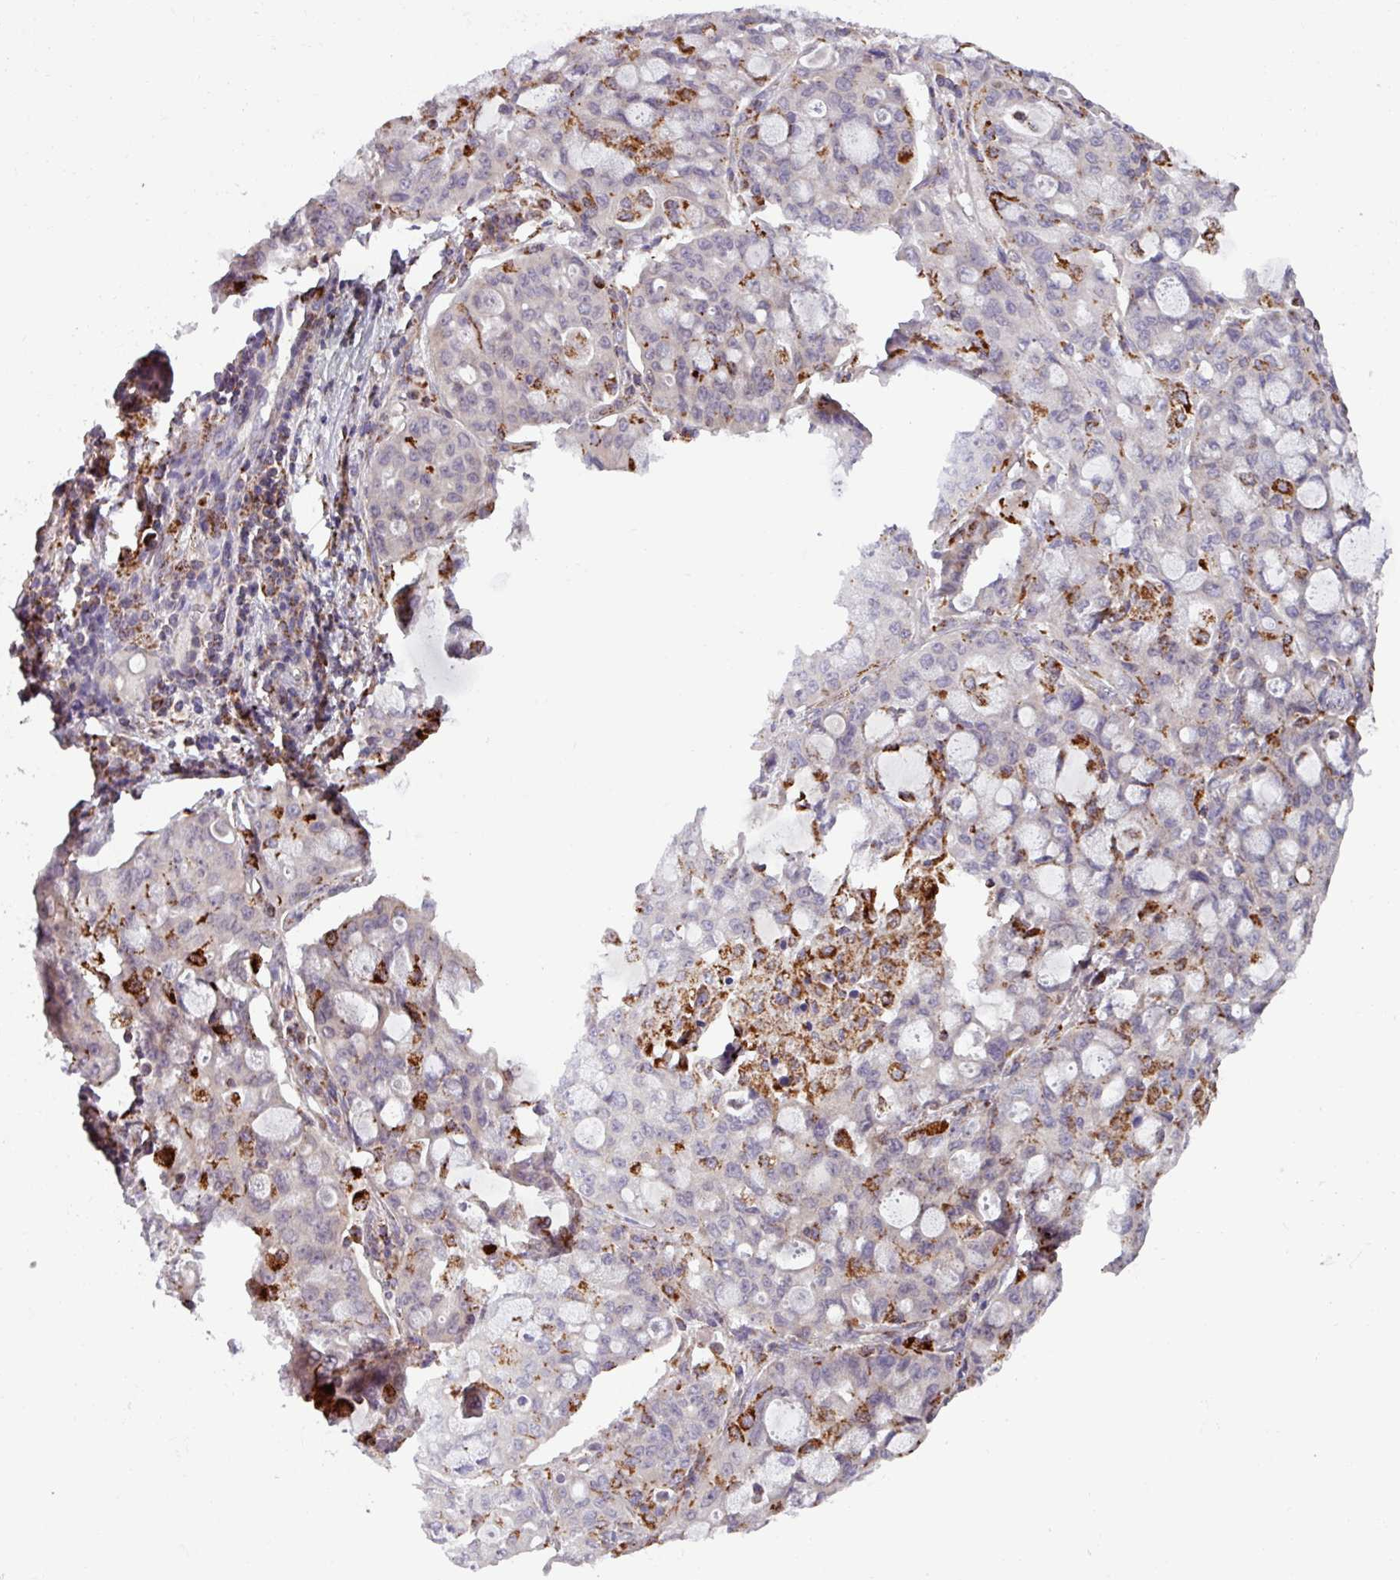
{"staining": {"intensity": "negative", "quantity": "none", "location": "none"}, "tissue": "lung cancer", "cell_type": "Tumor cells", "image_type": "cancer", "snomed": [{"axis": "morphology", "description": "Adenocarcinoma, NOS"}, {"axis": "topography", "description": "Lung"}], "caption": "This is a micrograph of IHC staining of adenocarcinoma (lung), which shows no positivity in tumor cells.", "gene": "AKIRIN1", "patient": {"sex": "female", "age": 44}}